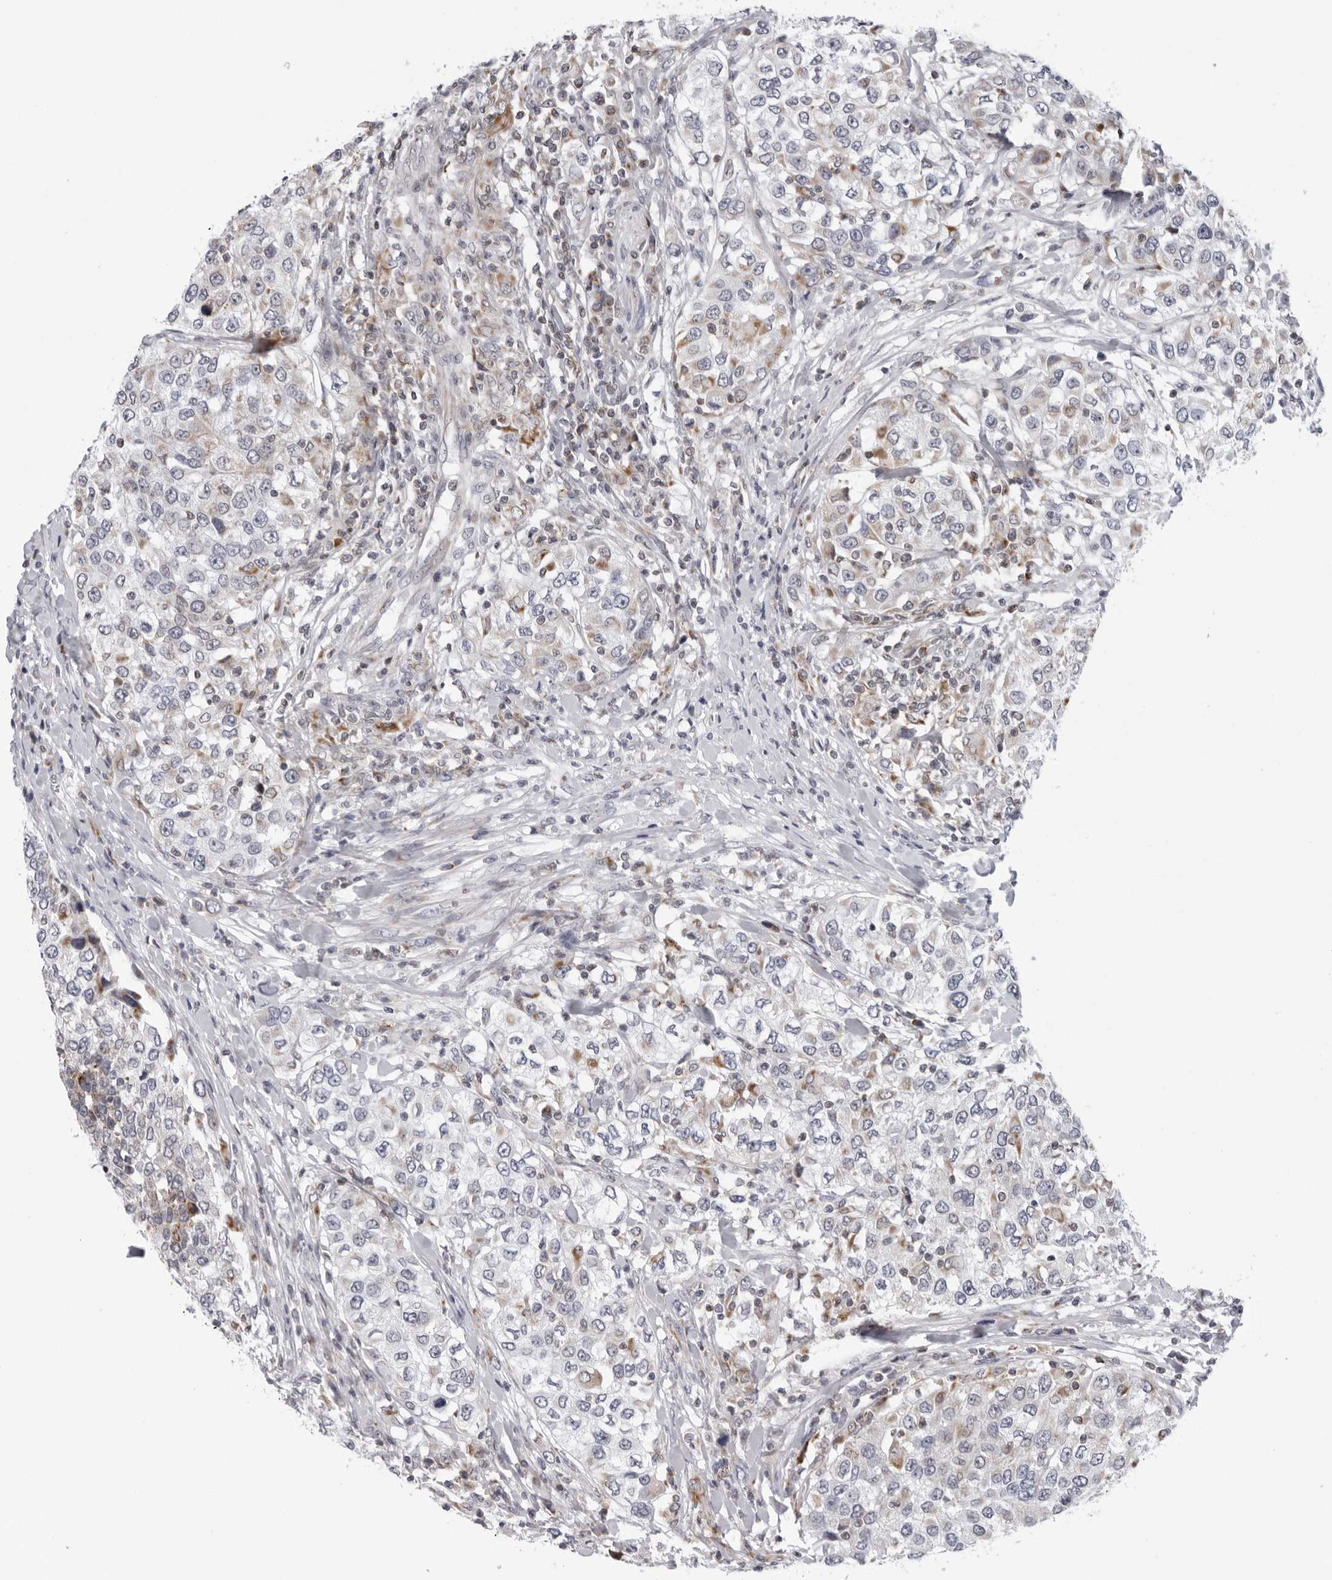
{"staining": {"intensity": "weak", "quantity": "<25%", "location": "cytoplasmic/membranous"}, "tissue": "urothelial cancer", "cell_type": "Tumor cells", "image_type": "cancer", "snomed": [{"axis": "morphology", "description": "Urothelial carcinoma, High grade"}, {"axis": "topography", "description": "Urinary bladder"}], "caption": "Immunohistochemistry (IHC) of human high-grade urothelial carcinoma displays no positivity in tumor cells.", "gene": "CPT2", "patient": {"sex": "female", "age": 80}}